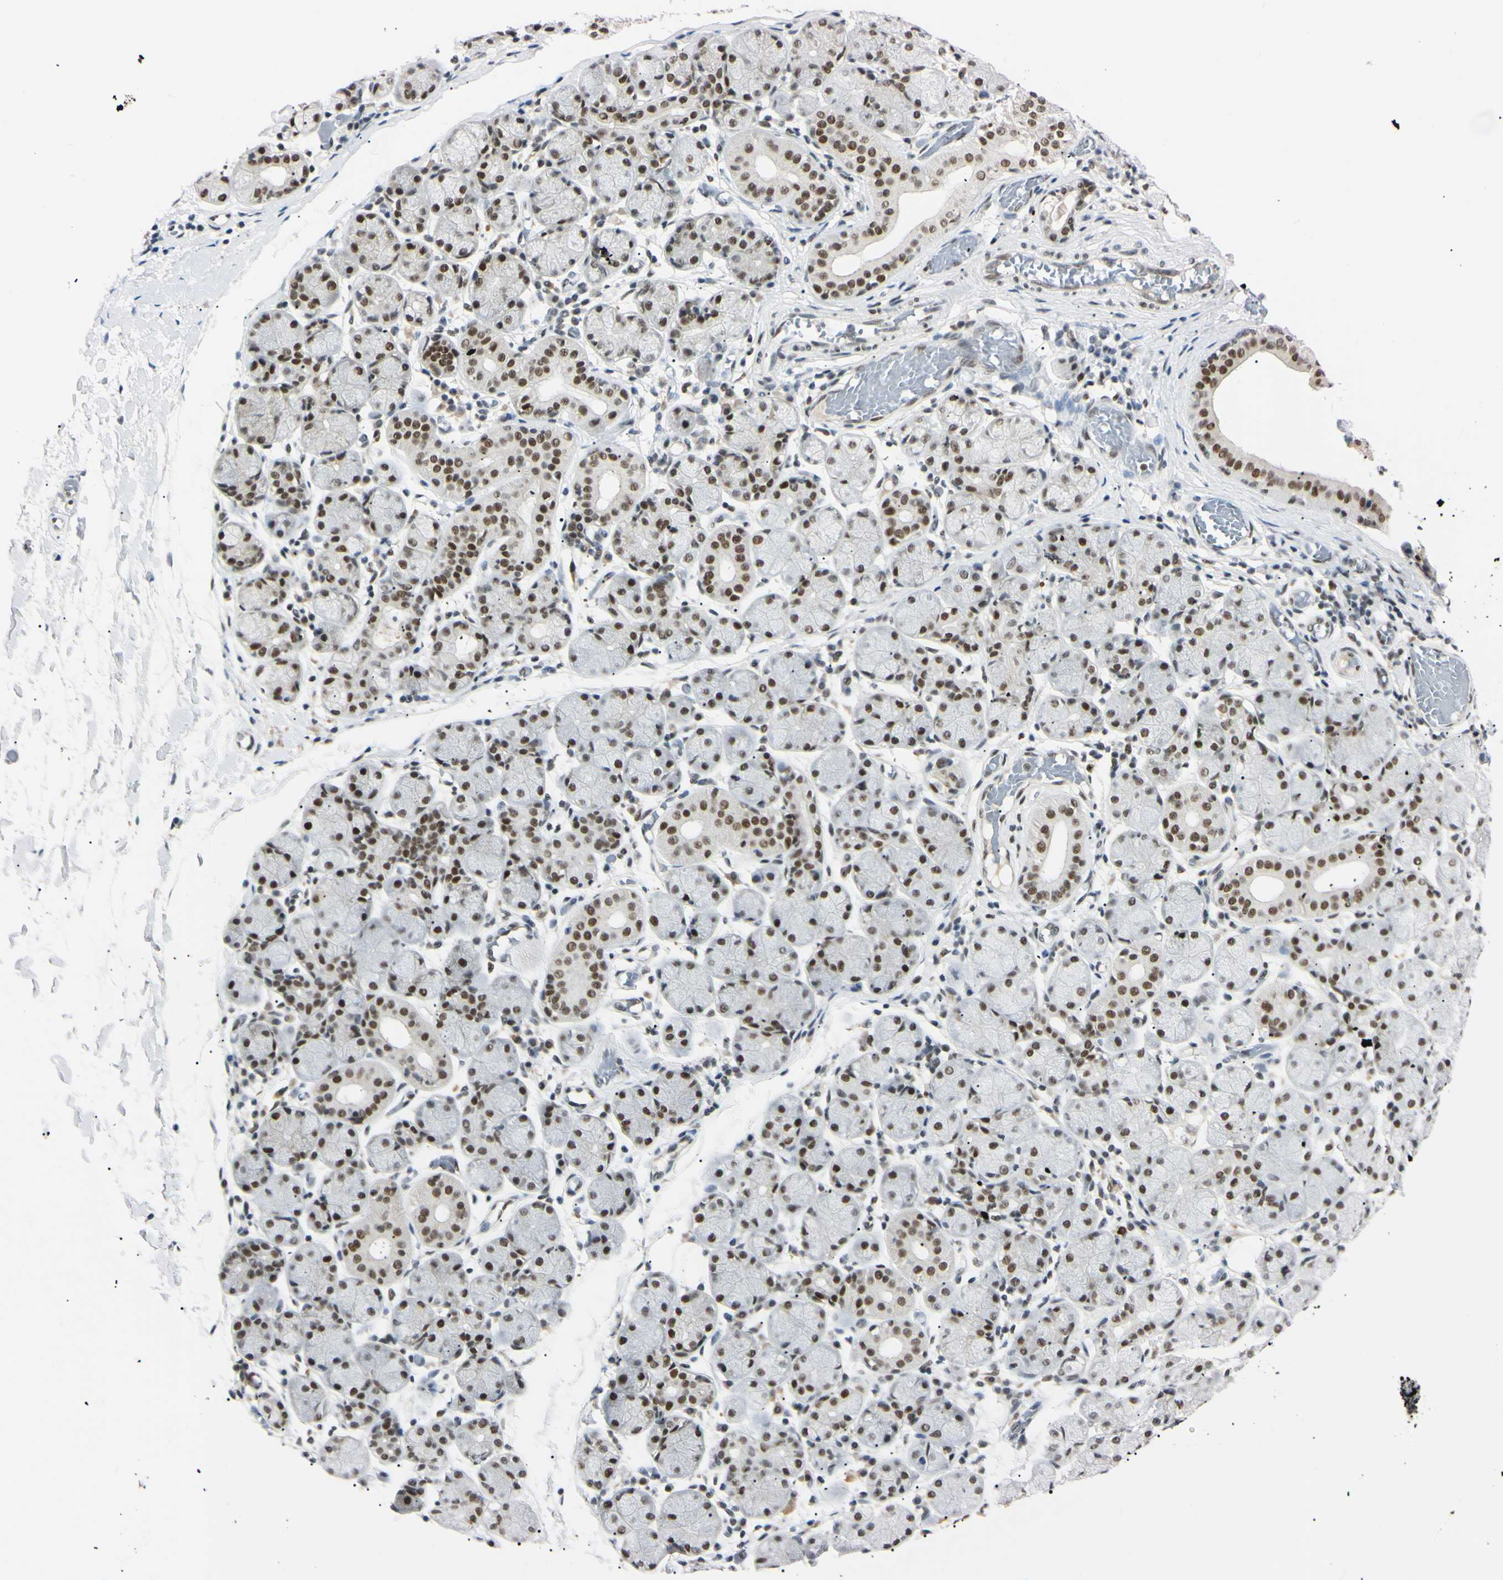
{"staining": {"intensity": "strong", "quantity": ">75%", "location": "nuclear"}, "tissue": "salivary gland", "cell_type": "Glandular cells", "image_type": "normal", "snomed": [{"axis": "morphology", "description": "Normal tissue, NOS"}, {"axis": "topography", "description": "Salivary gland"}], "caption": "Protein expression by immunohistochemistry exhibits strong nuclear expression in about >75% of glandular cells in normal salivary gland. (Brightfield microscopy of DAB IHC at high magnification).", "gene": "ZNF134", "patient": {"sex": "female", "age": 24}}